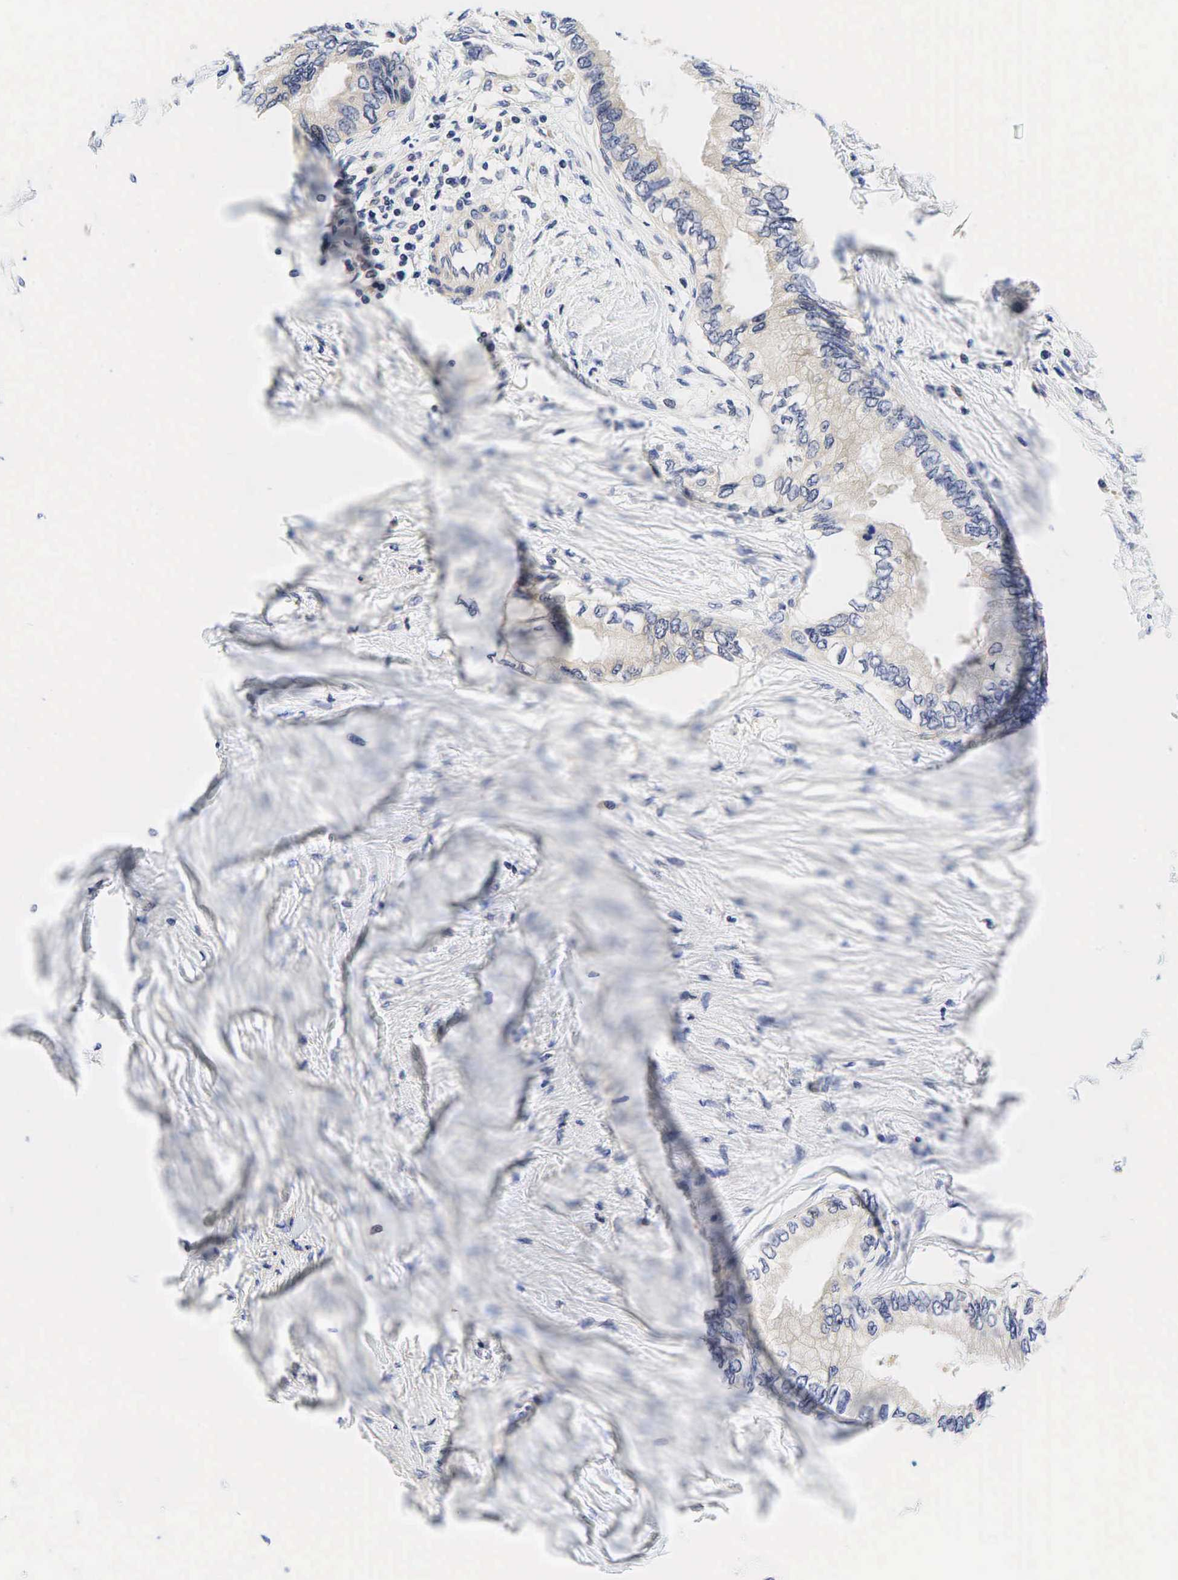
{"staining": {"intensity": "negative", "quantity": "none", "location": "none"}, "tissue": "pancreatic cancer", "cell_type": "Tumor cells", "image_type": "cancer", "snomed": [{"axis": "morphology", "description": "Adenocarcinoma, NOS"}, {"axis": "topography", "description": "Pancreas"}], "caption": "The histopathology image shows no staining of tumor cells in pancreatic cancer (adenocarcinoma).", "gene": "CCND1", "patient": {"sex": "female", "age": 66}}